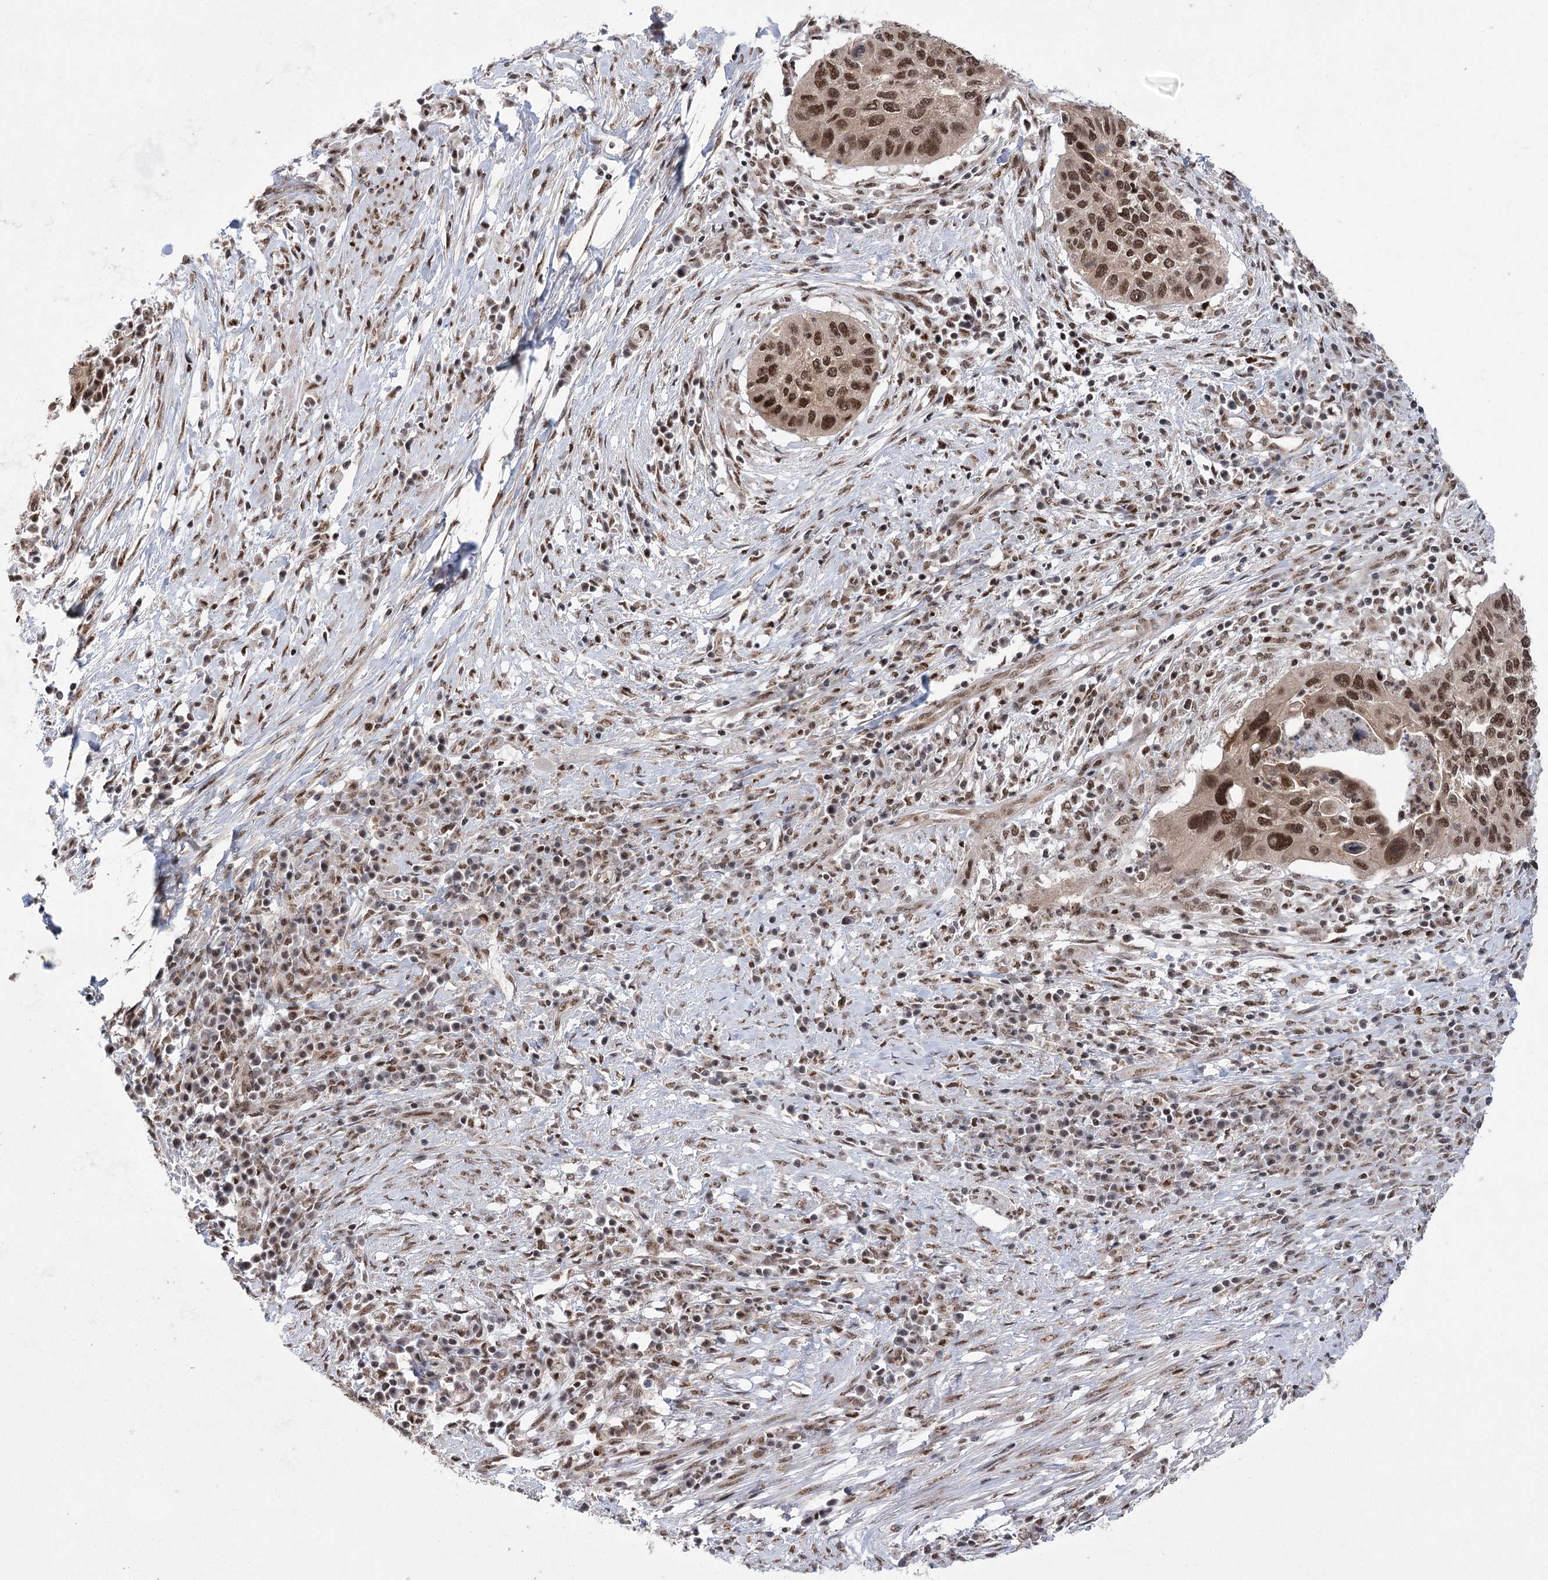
{"staining": {"intensity": "moderate", "quantity": ">75%", "location": "nuclear"}, "tissue": "cervical cancer", "cell_type": "Tumor cells", "image_type": "cancer", "snomed": [{"axis": "morphology", "description": "Squamous cell carcinoma, NOS"}, {"axis": "topography", "description": "Cervix"}], "caption": "An image of human cervical cancer stained for a protein reveals moderate nuclear brown staining in tumor cells. (Brightfield microscopy of DAB IHC at high magnification).", "gene": "ZCCHC8", "patient": {"sex": "female", "age": 38}}